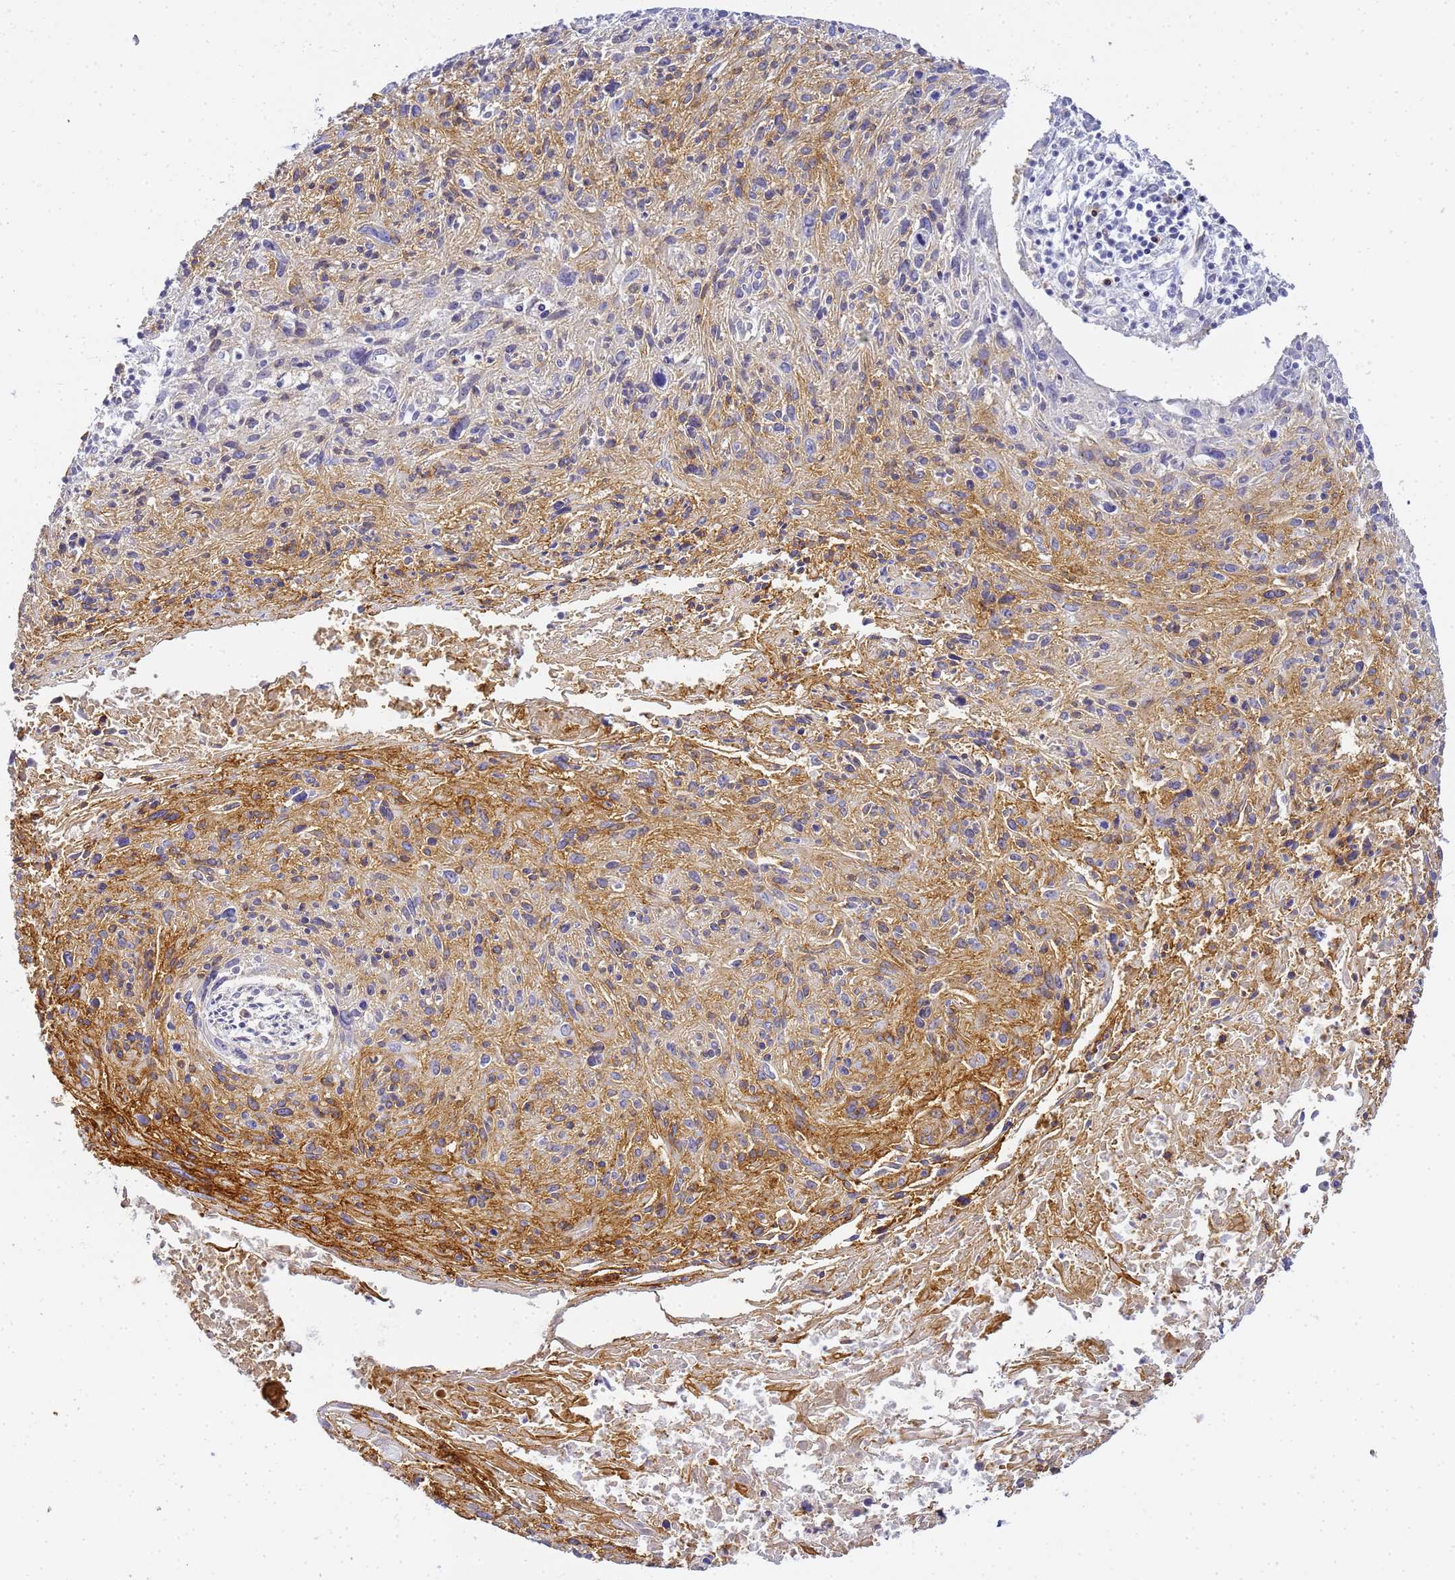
{"staining": {"intensity": "moderate", "quantity": "25%-75%", "location": "cytoplasmic/membranous"}, "tissue": "cervical cancer", "cell_type": "Tumor cells", "image_type": "cancer", "snomed": [{"axis": "morphology", "description": "Squamous cell carcinoma, NOS"}, {"axis": "topography", "description": "Cervix"}], "caption": "Immunohistochemical staining of human cervical cancer reveals medium levels of moderate cytoplasmic/membranous expression in approximately 25%-75% of tumor cells. The protein is shown in brown color, while the nuclei are stained blue.", "gene": "GON4L", "patient": {"sex": "female", "age": 51}}